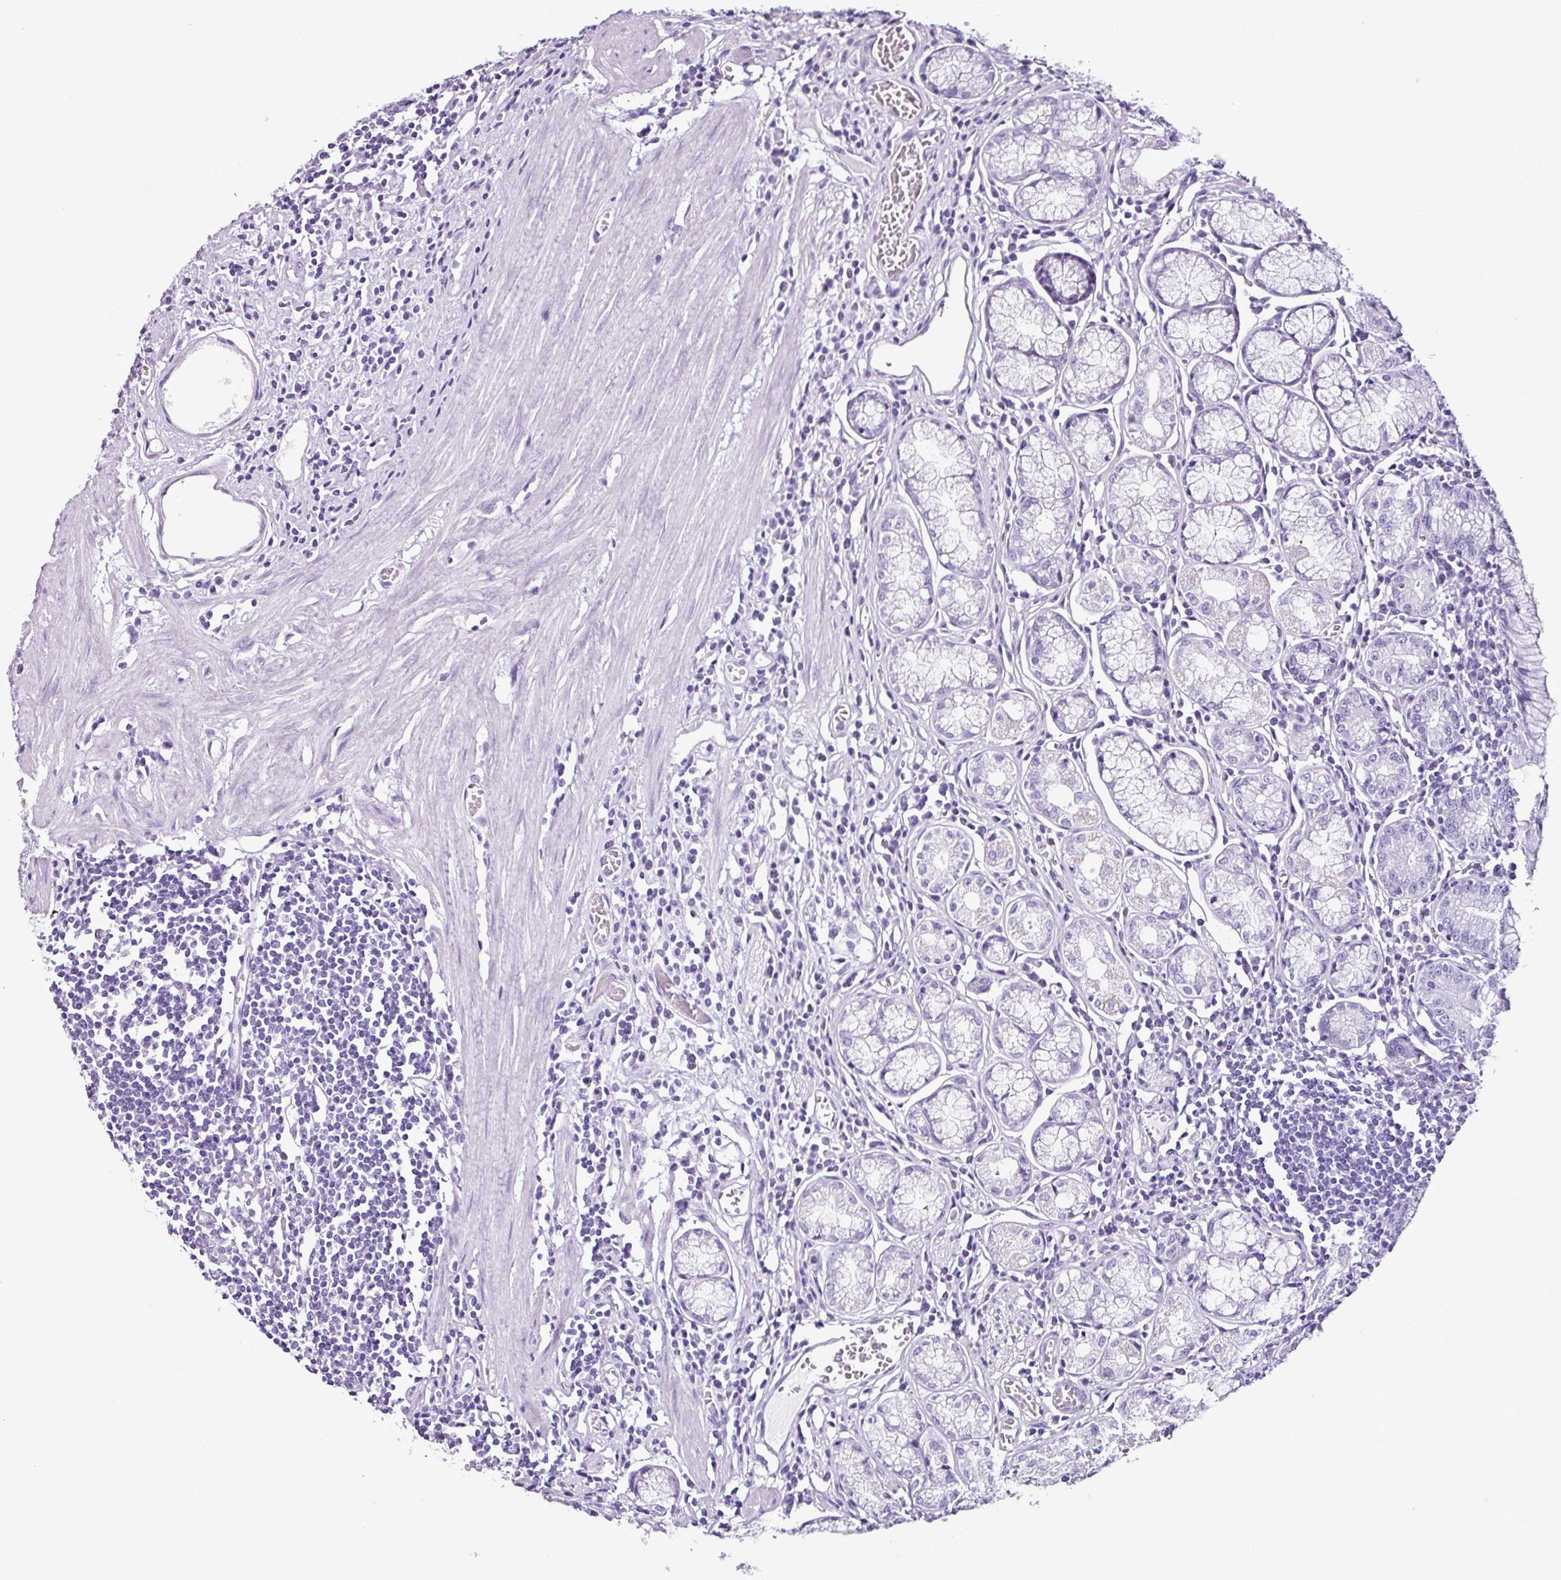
{"staining": {"intensity": "moderate", "quantity": "25%-75%", "location": "cytoplasmic/membranous"}, "tissue": "stomach", "cell_type": "Glandular cells", "image_type": "normal", "snomed": [{"axis": "morphology", "description": "Normal tissue, NOS"}, {"axis": "topography", "description": "Stomach"}], "caption": "Protein staining of unremarkable stomach displays moderate cytoplasmic/membranous staining in approximately 25%-75% of glandular cells.", "gene": "DPAGT1", "patient": {"sex": "male", "age": 55}}